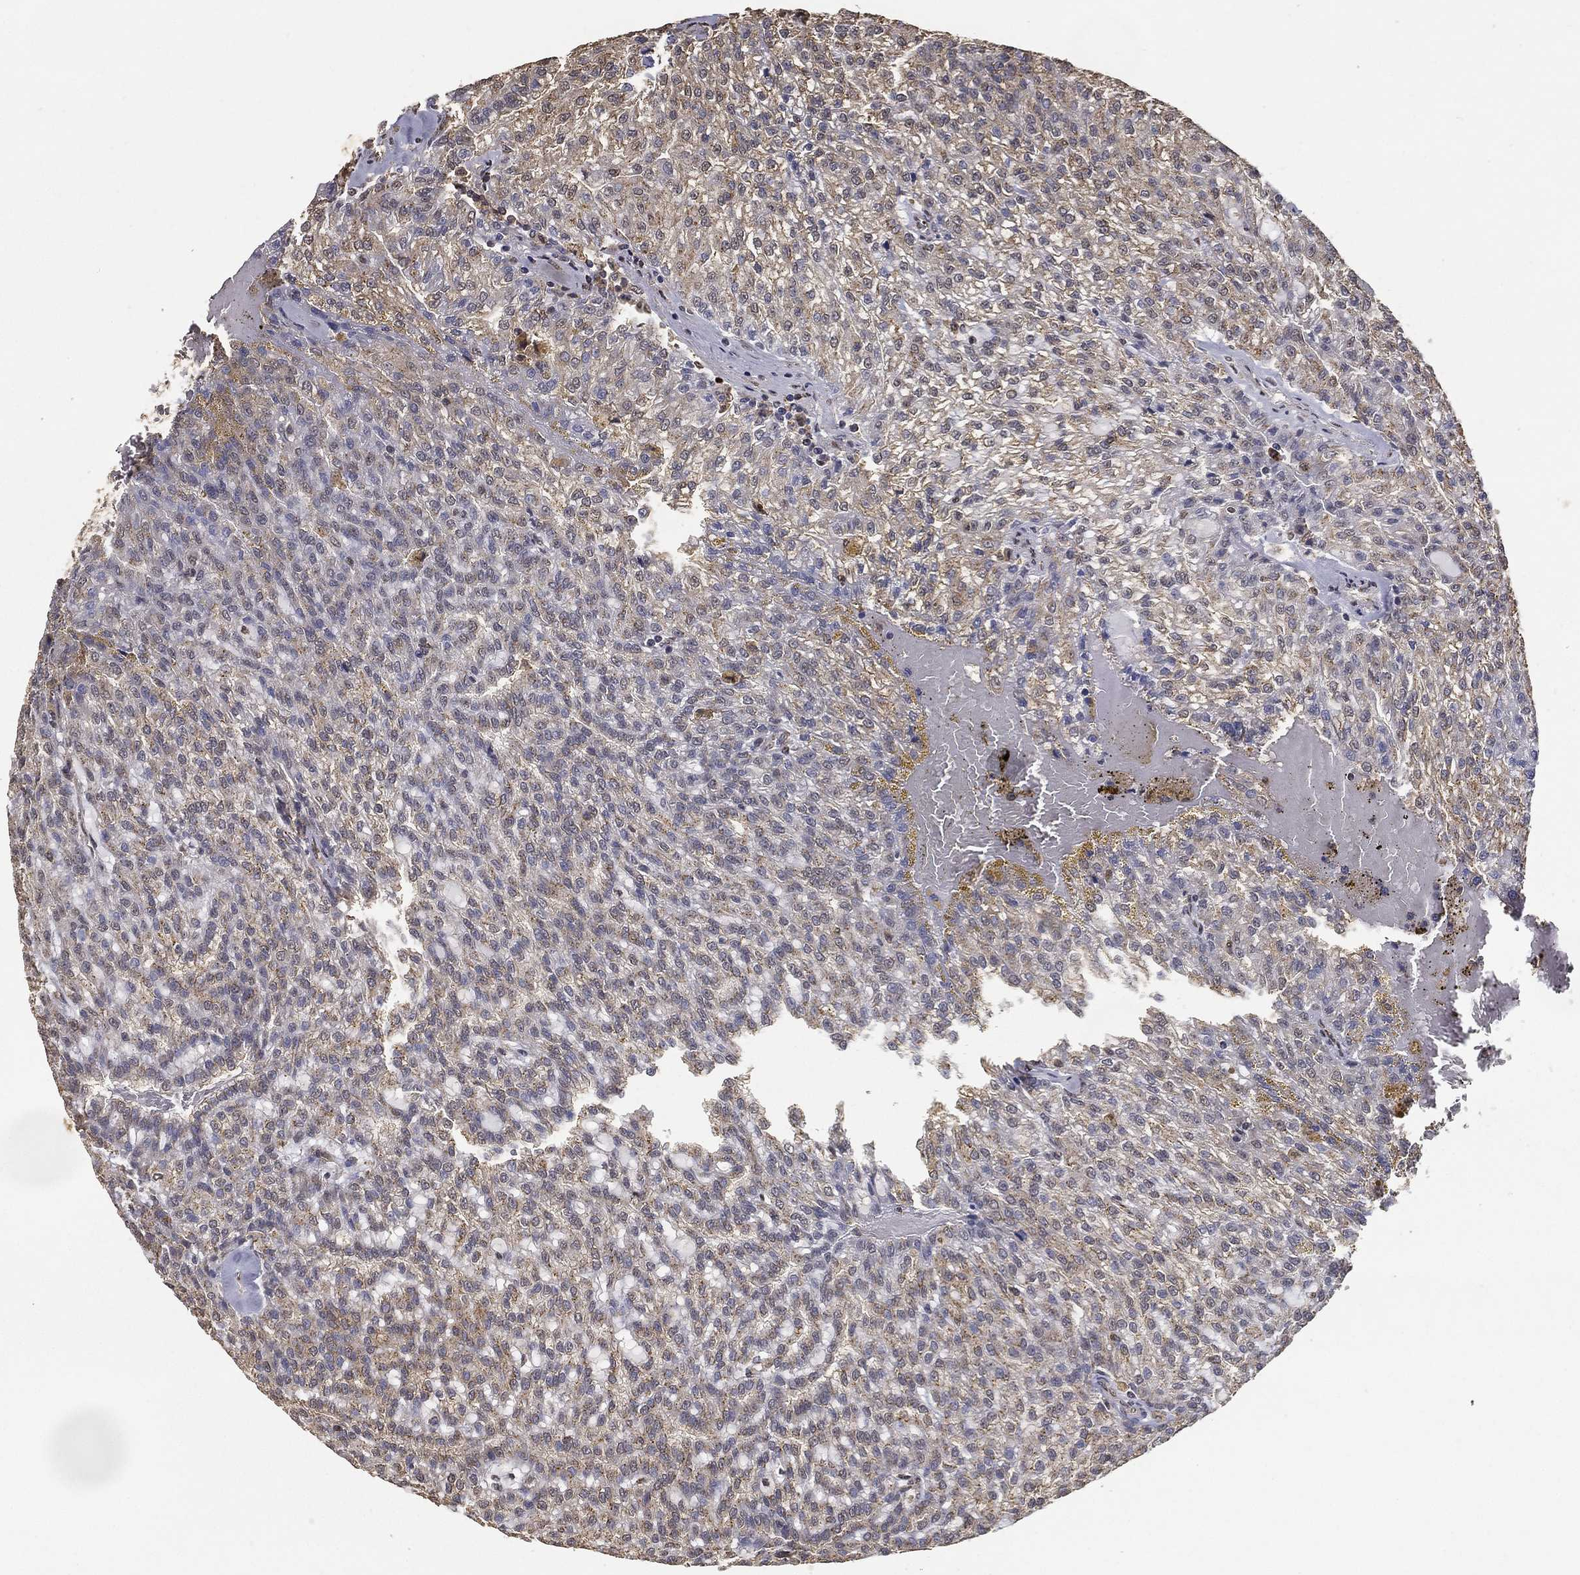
{"staining": {"intensity": "weak", "quantity": "25%-75%", "location": "cytoplasmic/membranous"}, "tissue": "renal cancer", "cell_type": "Tumor cells", "image_type": "cancer", "snomed": [{"axis": "morphology", "description": "Adenocarcinoma, NOS"}, {"axis": "topography", "description": "Kidney"}], "caption": "Immunohistochemical staining of human renal cancer shows weak cytoplasmic/membranous protein expression in approximately 25%-75% of tumor cells. The protein is shown in brown color, while the nuclei are stained blue.", "gene": "GPR183", "patient": {"sex": "male", "age": 63}}